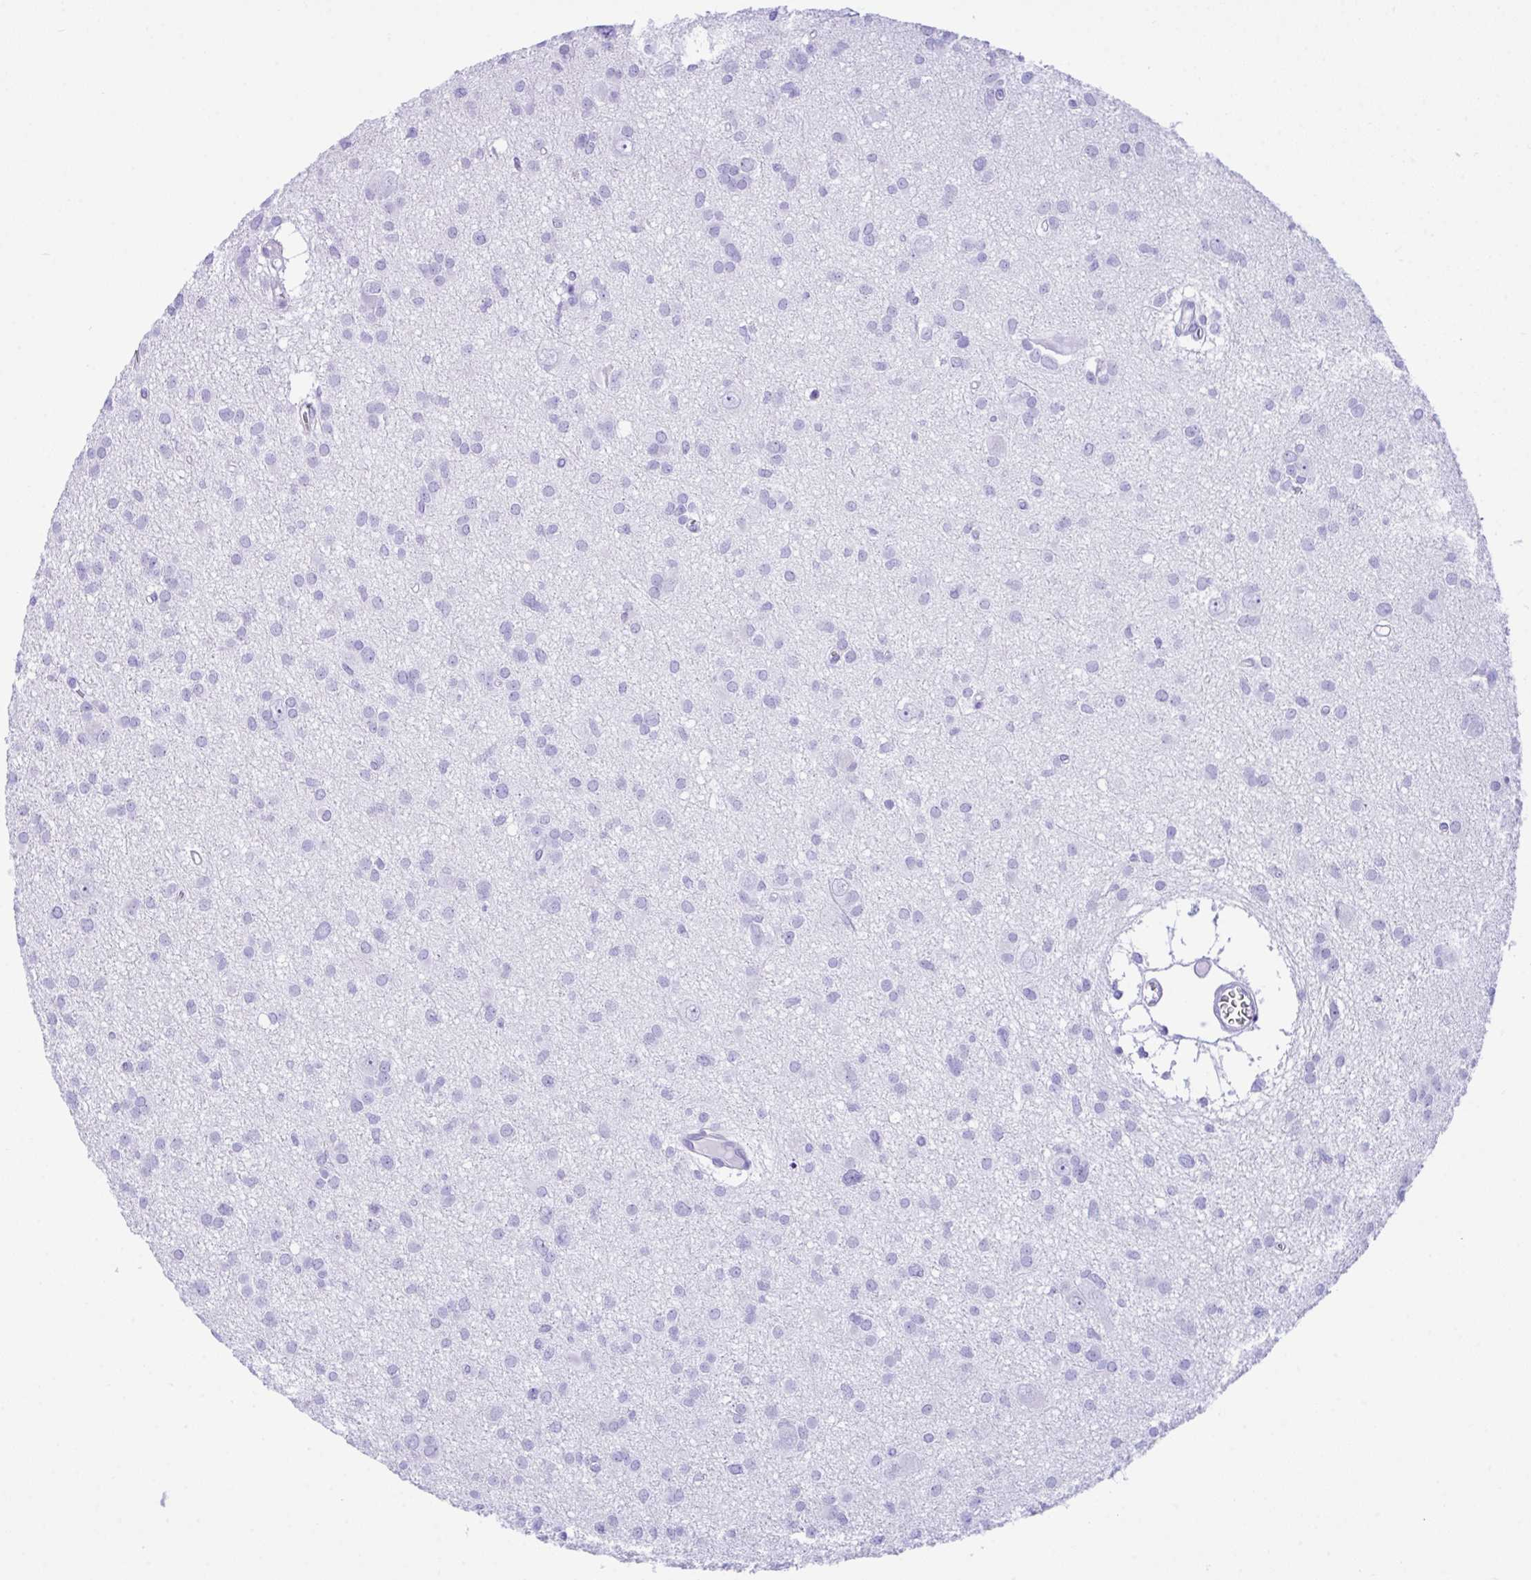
{"staining": {"intensity": "negative", "quantity": "none", "location": "none"}, "tissue": "glioma", "cell_type": "Tumor cells", "image_type": "cancer", "snomed": [{"axis": "morphology", "description": "Glioma, malignant, High grade"}, {"axis": "topography", "description": "Brain"}], "caption": "A photomicrograph of human malignant glioma (high-grade) is negative for staining in tumor cells. The staining is performed using DAB (3,3'-diaminobenzidine) brown chromogen with nuclei counter-stained in using hematoxylin.", "gene": "BEST4", "patient": {"sex": "male", "age": 23}}